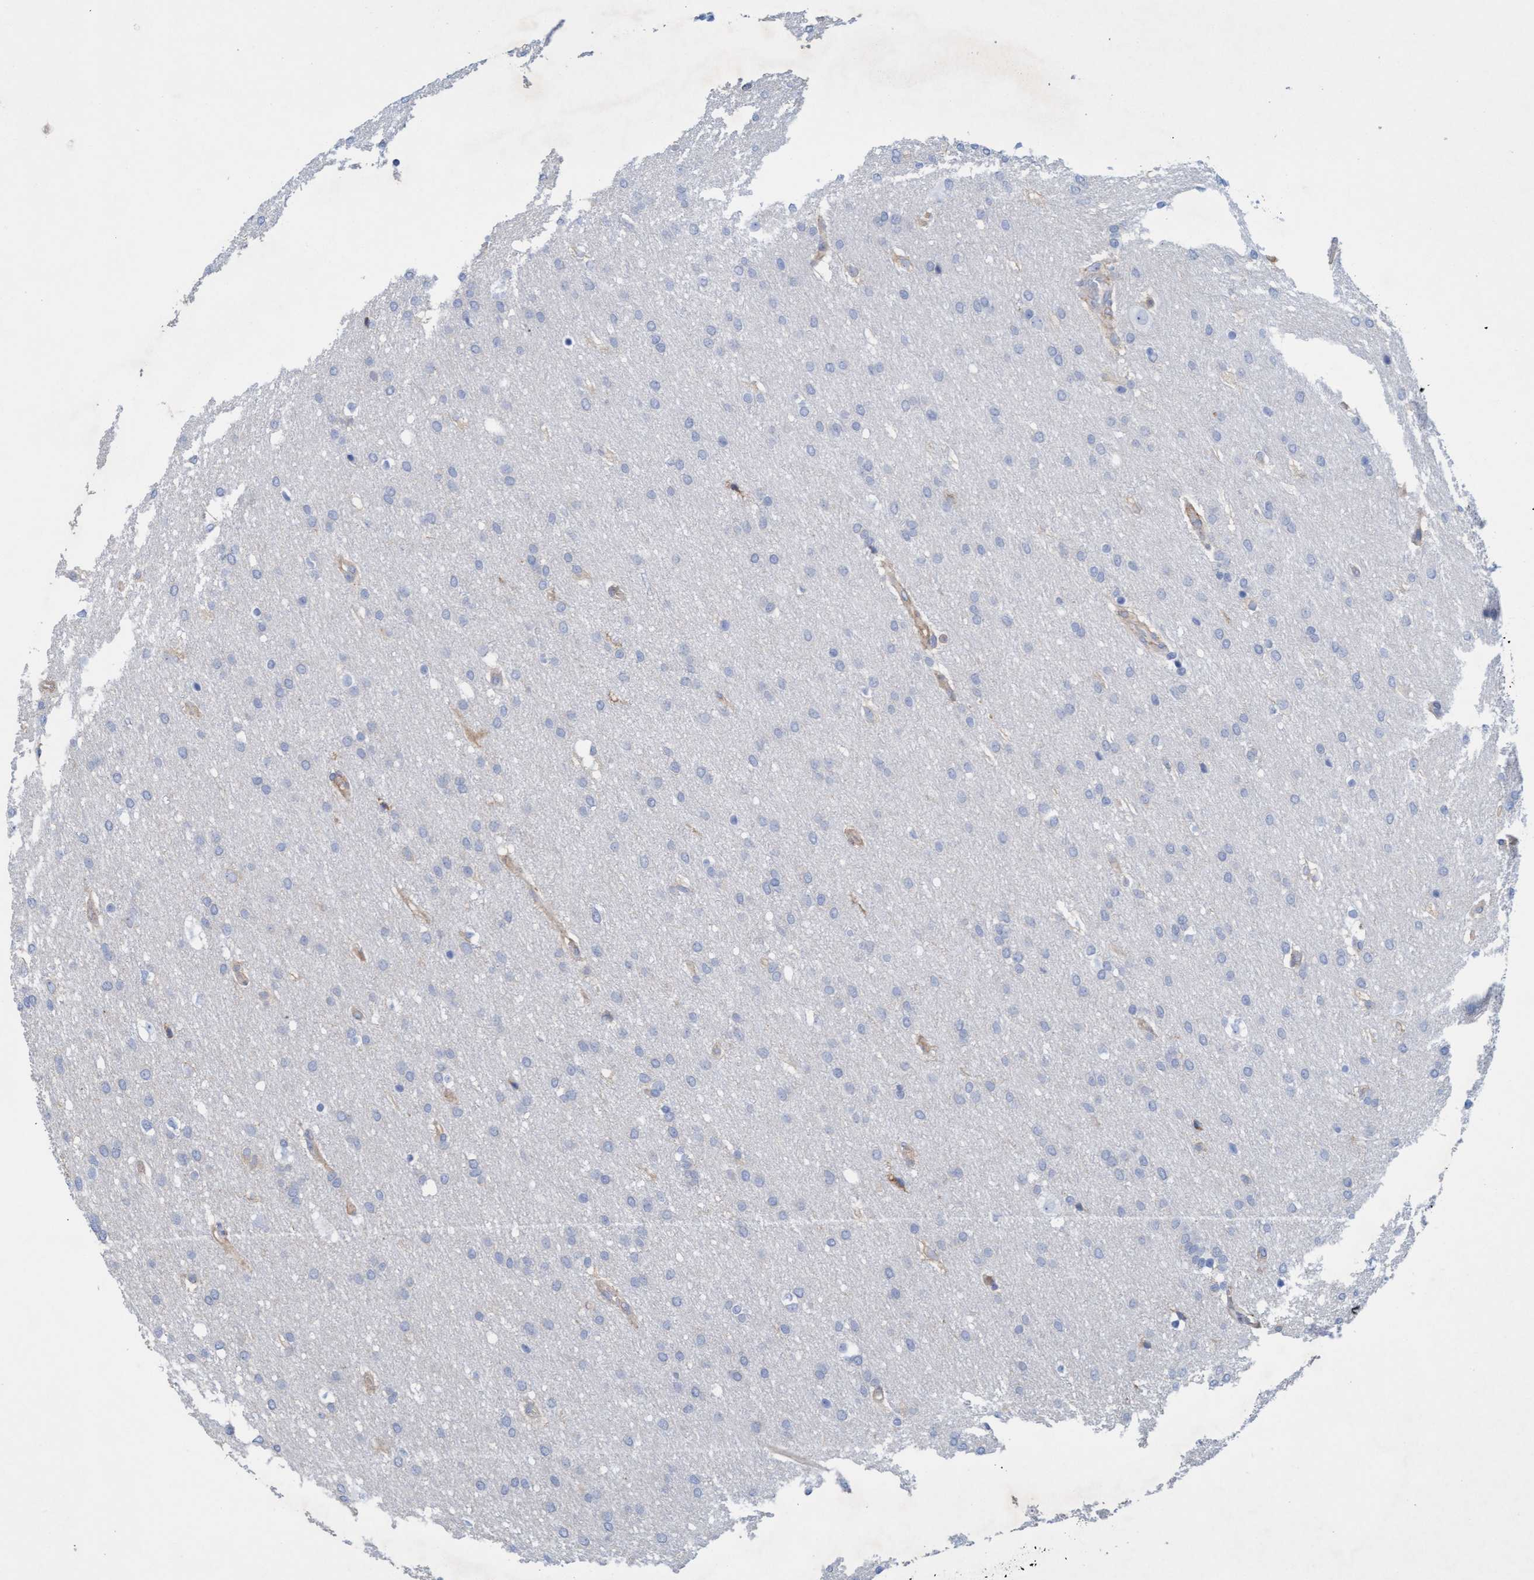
{"staining": {"intensity": "negative", "quantity": "none", "location": "none"}, "tissue": "glioma", "cell_type": "Tumor cells", "image_type": "cancer", "snomed": [{"axis": "morphology", "description": "Glioma, malignant, Low grade"}, {"axis": "topography", "description": "Brain"}], "caption": "Human low-grade glioma (malignant) stained for a protein using IHC displays no expression in tumor cells.", "gene": "SIGIRR", "patient": {"sex": "female", "age": 37}}